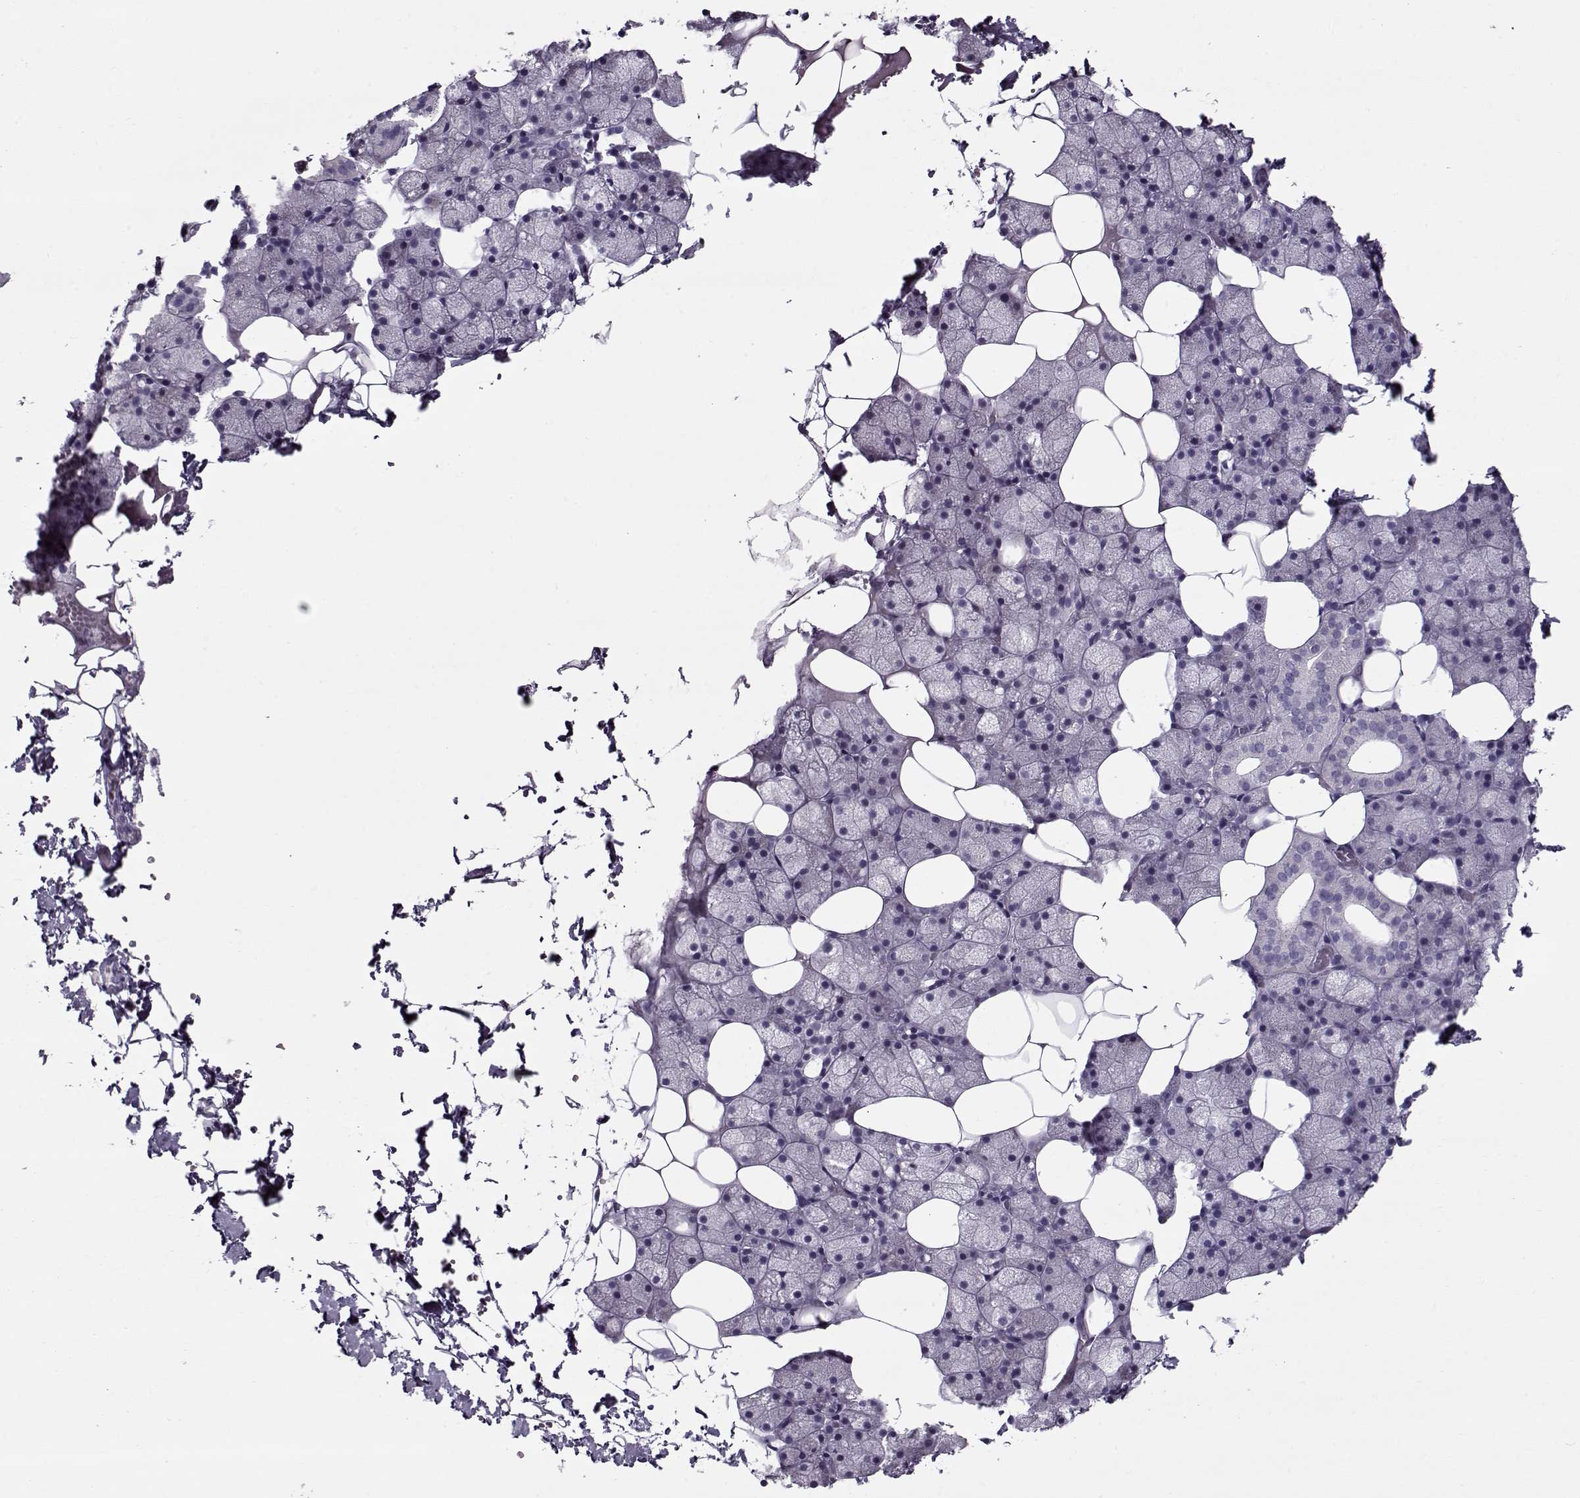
{"staining": {"intensity": "negative", "quantity": "none", "location": "none"}, "tissue": "salivary gland", "cell_type": "Glandular cells", "image_type": "normal", "snomed": [{"axis": "morphology", "description": "Normal tissue, NOS"}, {"axis": "topography", "description": "Salivary gland"}], "caption": "Photomicrograph shows no protein expression in glandular cells of unremarkable salivary gland.", "gene": "GAGE10", "patient": {"sex": "male", "age": 38}}